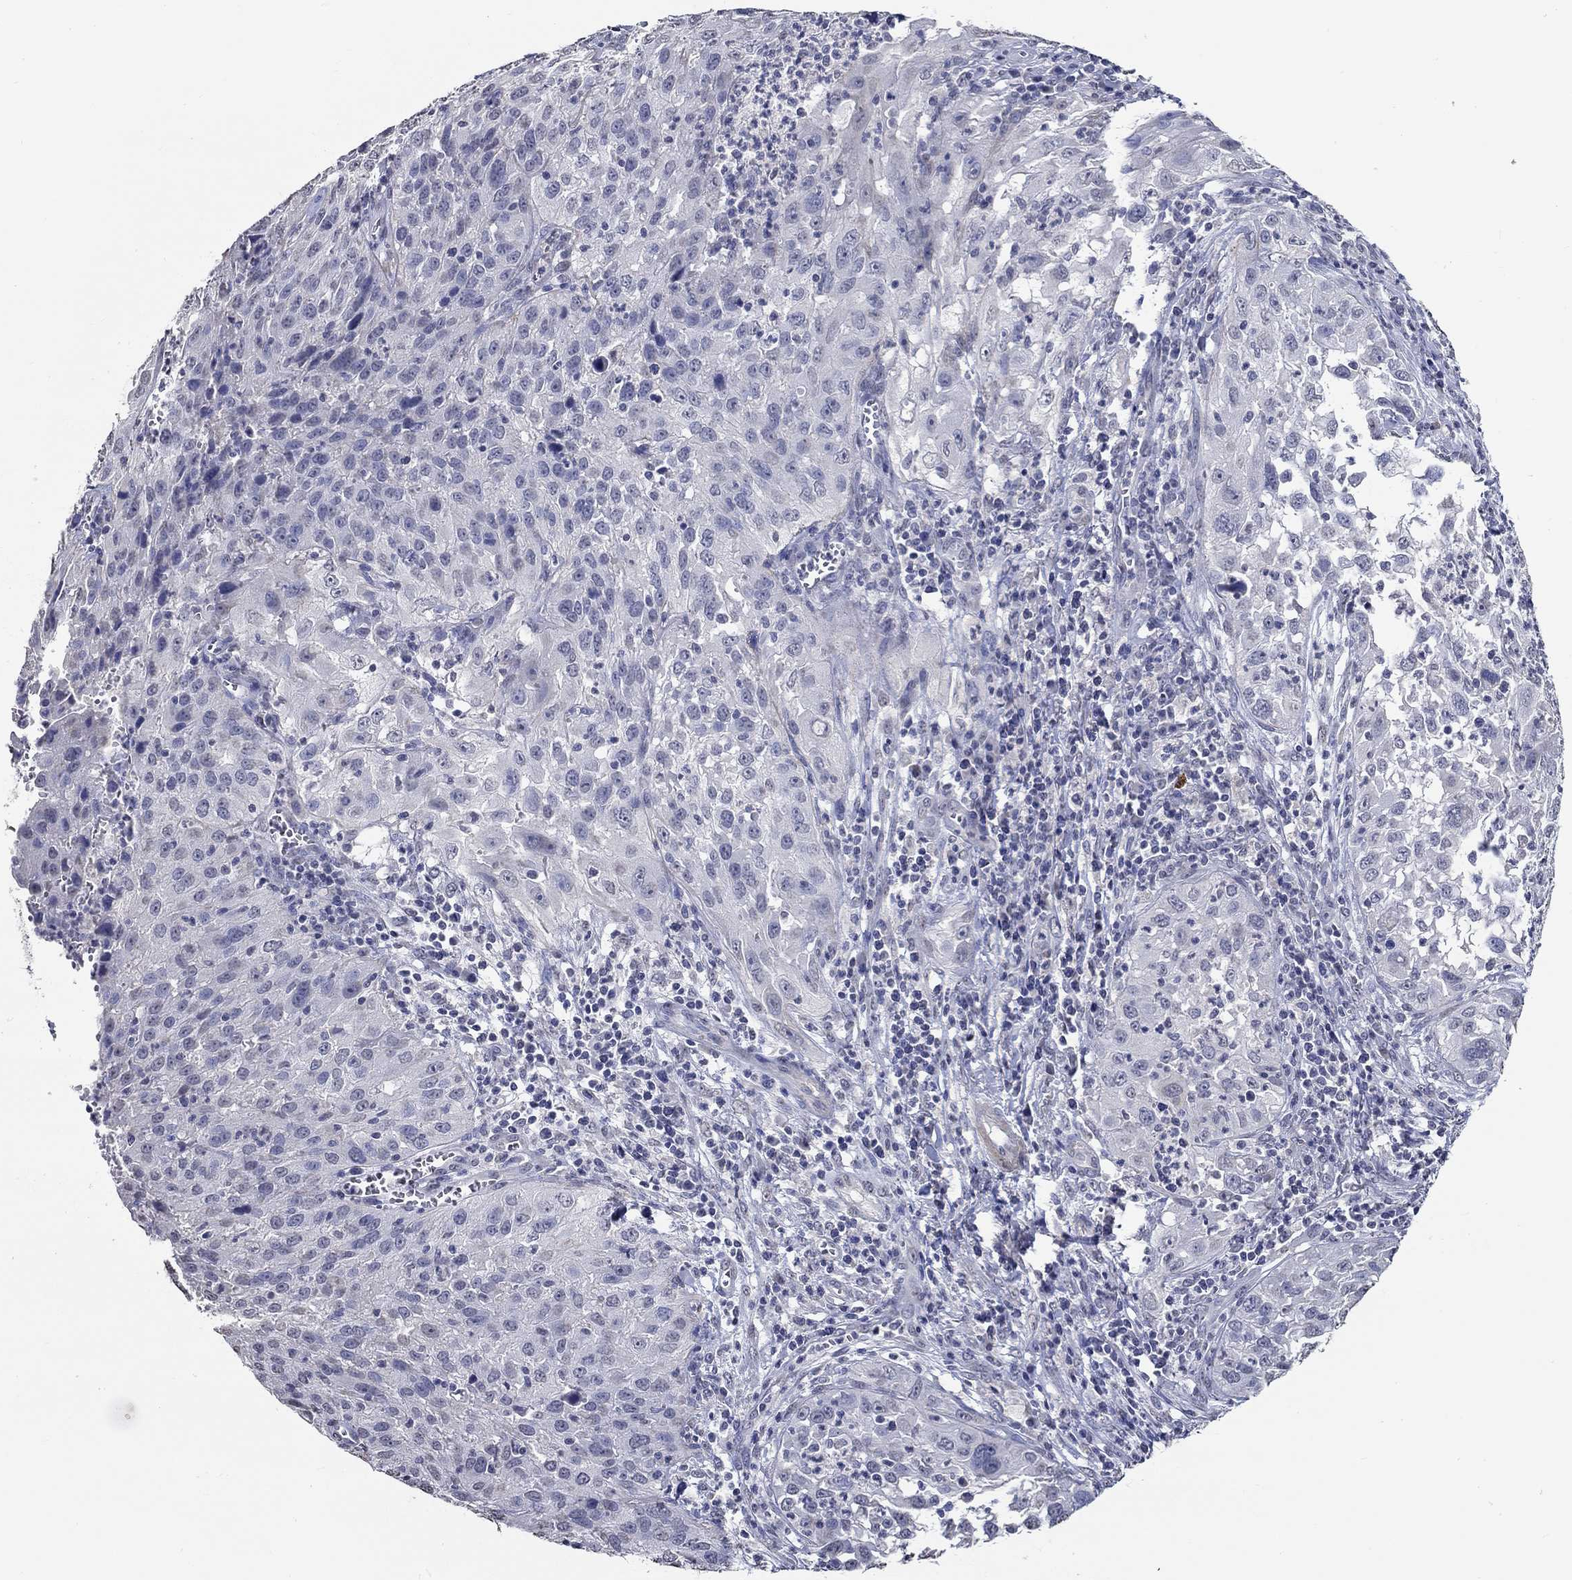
{"staining": {"intensity": "negative", "quantity": "none", "location": "none"}, "tissue": "cervical cancer", "cell_type": "Tumor cells", "image_type": "cancer", "snomed": [{"axis": "morphology", "description": "Squamous cell carcinoma, NOS"}, {"axis": "topography", "description": "Cervix"}], "caption": "An IHC photomicrograph of cervical cancer is shown. There is no staining in tumor cells of cervical cancer.", "gene": "PDE1B", "patient": {"sex": "female", "age": 32}}